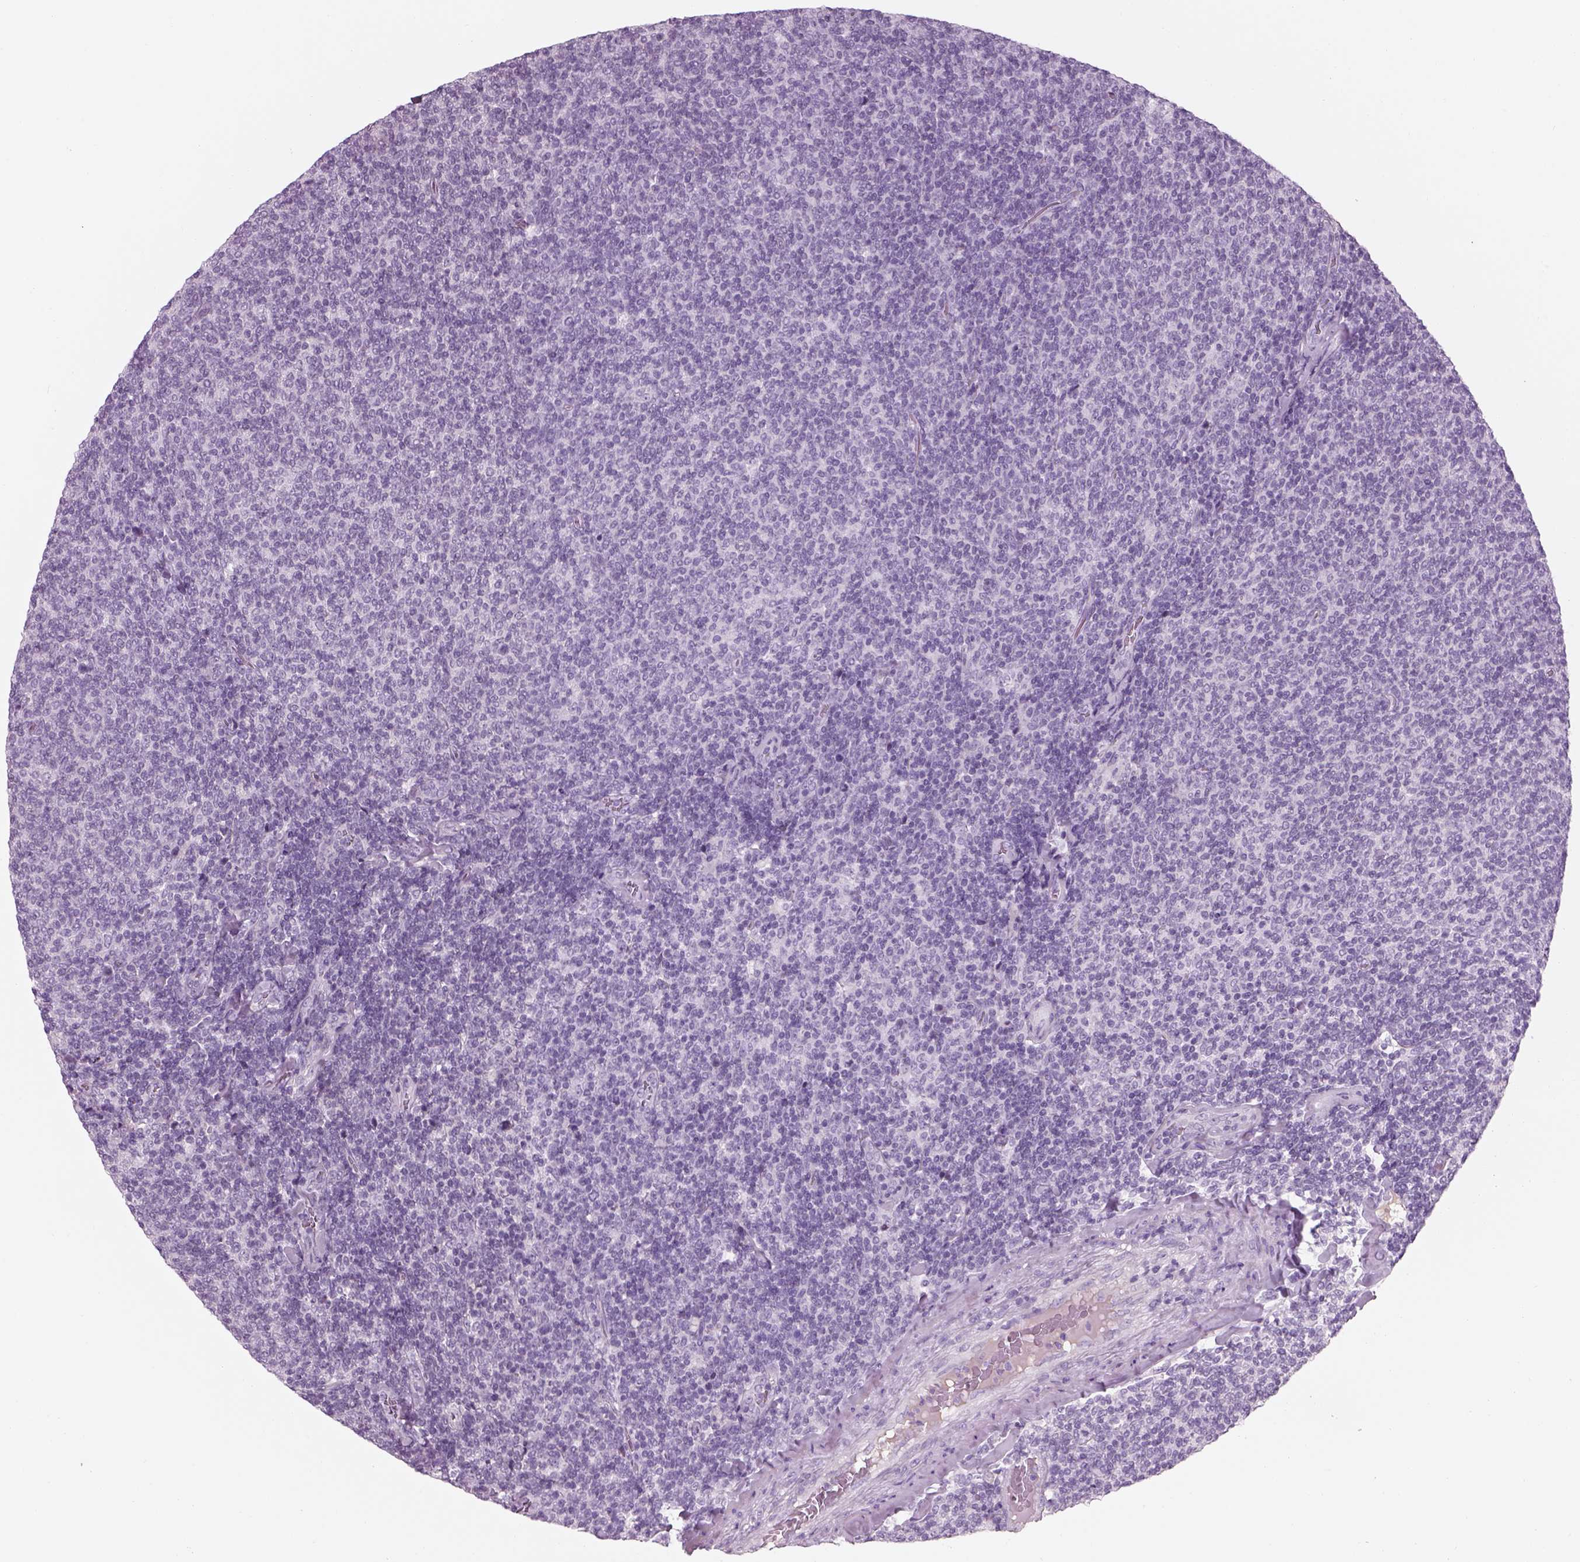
{"staining": {"intensity": "negative", "quantity": "none", "location": "none"}, "tissue": "lymphoma", "cell_type": "Tumor cells", "image_type": "cancer", "snomed": [{"axis": "morphology", "description": "Malignant lymphoma, non-Hodgkin's type, Low grade"}, {"axis": "topography", "description": "Lymph node"}], "caption": "The immunohistochemistry (IHC) photomicrograph has no significant positivity in tumor cells of malignant lymphoma, non-Hodgkin's type (low-grade) tissue.", "gene": "GAS2L2", "patient": {"sex": "male", "age": 52}}